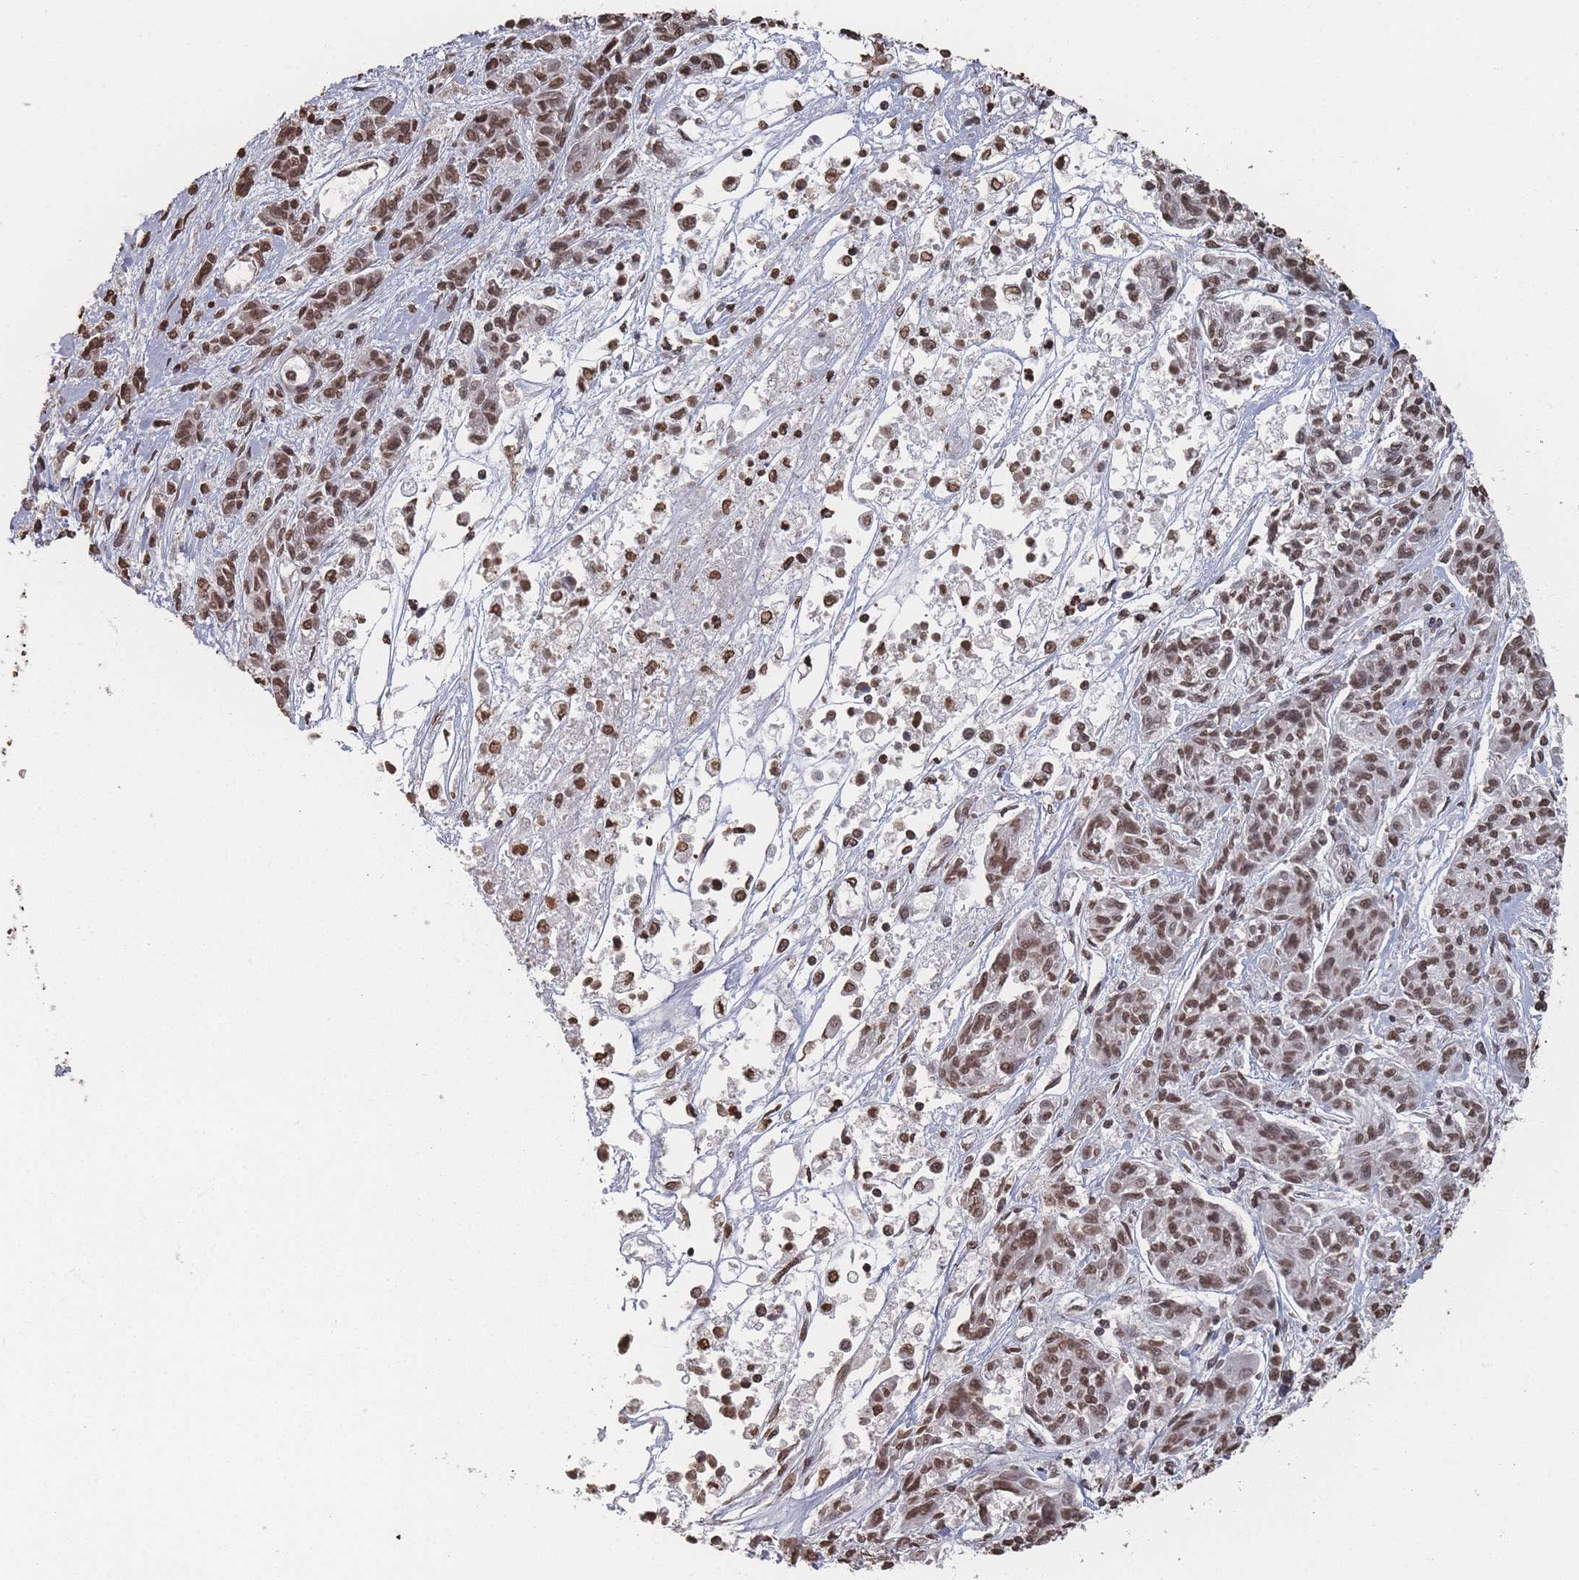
{"staining": {"intensity": "moderate", "quantity": ">75%", "location": "nuclear"}, "tissue": "melanoma", "cell_type": "Tumor cells", "image_type": "cancer", "snomed": [{"axis": "morphology", "description": "Malignant melanoma, NOS"}, {"axis": "topography", "description": "Skin"}], "caption": "IHC histopathology image of melanoma stained for a protein (brown), which exhibits medium levels of moderate nuclear staining in approximately >75% of tumor cells.", "gene": "PLEKHG5", "patient": {"sex": "male", "age": 53}}